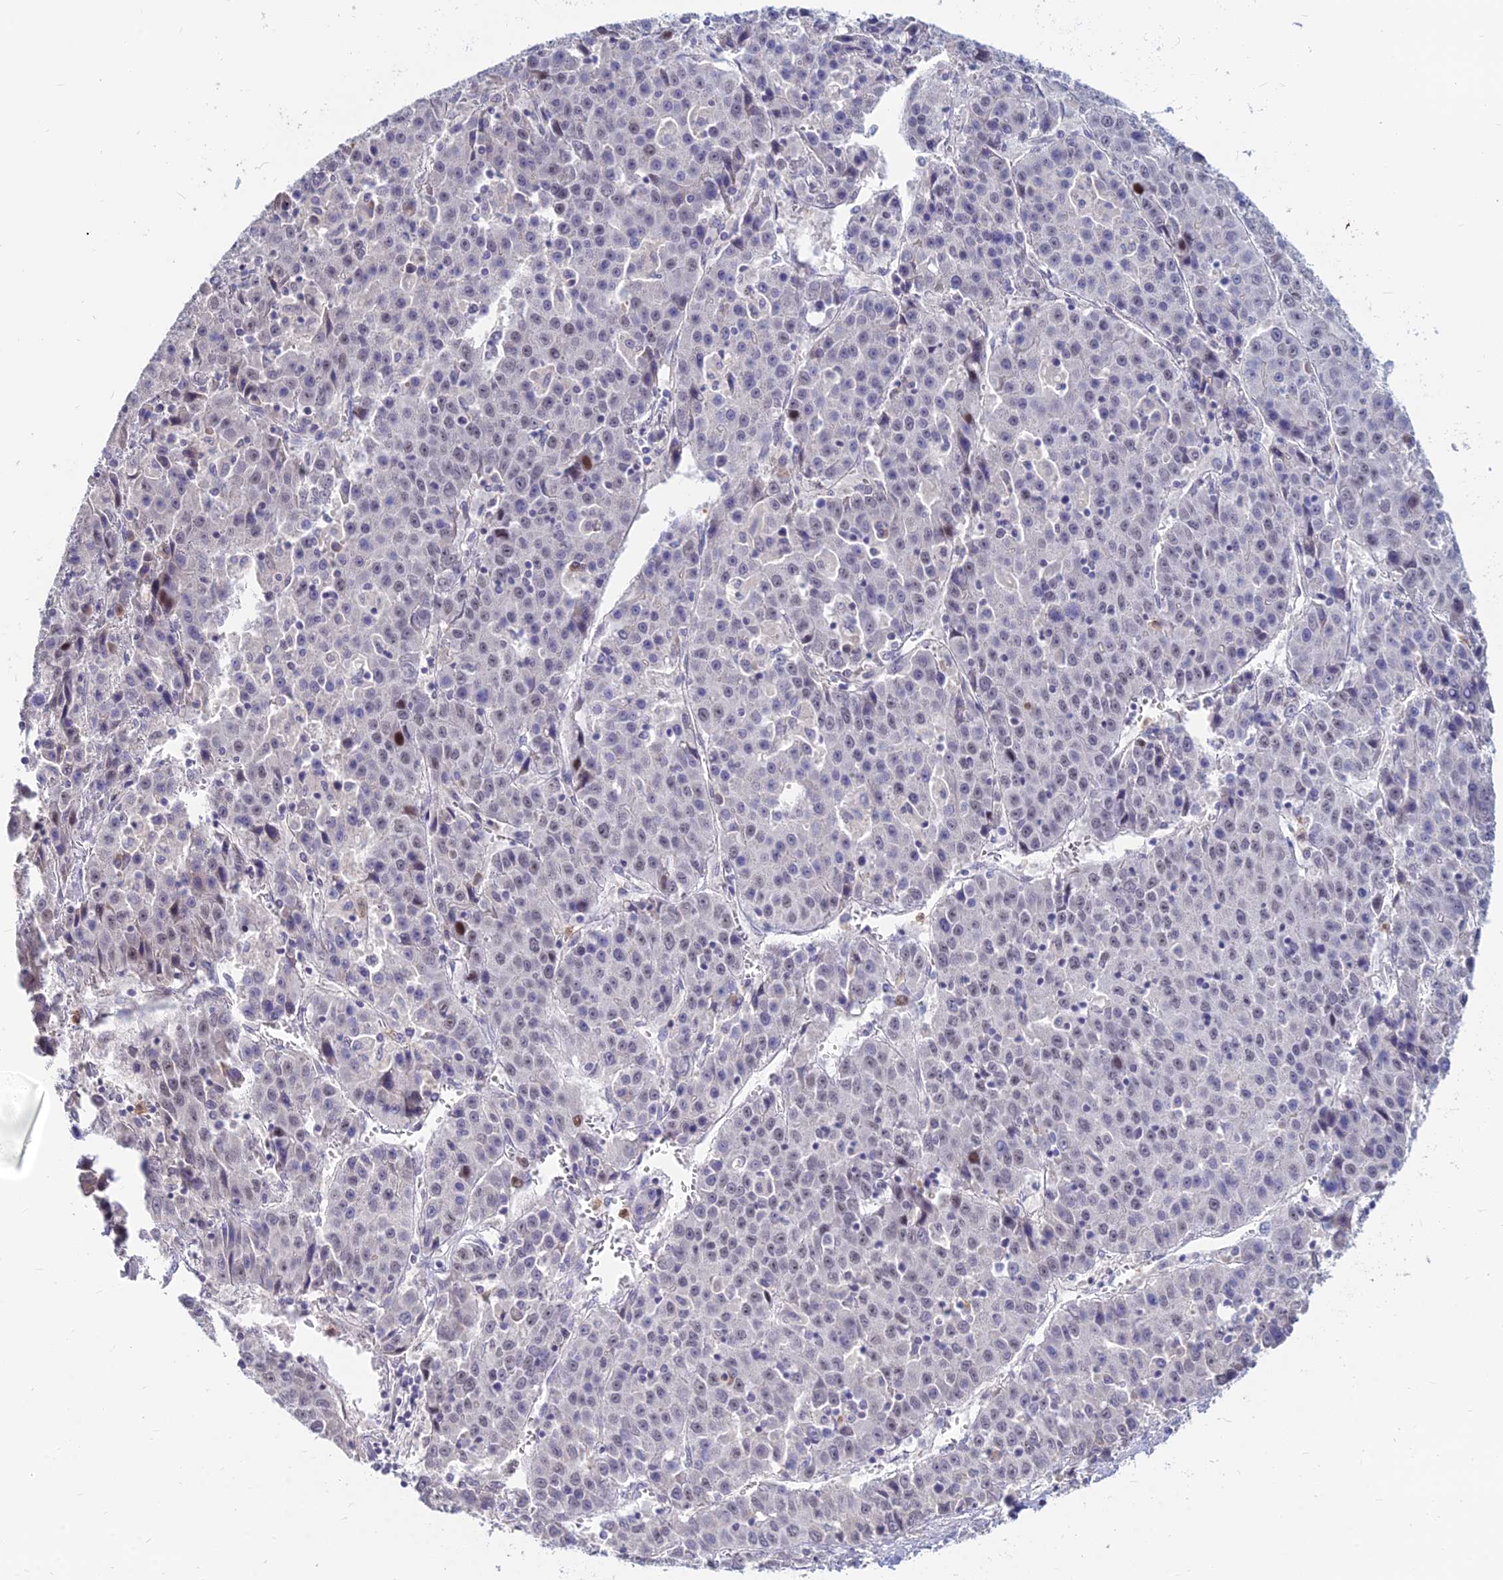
{"staining": {"intensity": "moderate", "quantity": "<25%", "location": "nuclear"}, "tissue": "liver cancer", "cell_type": "Tumor cells", "image_type": "cancer", "snomed": [{"axis": "morphology", "description": "Carcinoma, Hepatocellular, NOS"}, {"axis": "topography", "description": "Liver"}], "caption": "Liver hepatocellular carcinoma tissue displays moderate nuclear staining in approximately <25% of tumor cells", "gene": "GOLGA6D", "patient": {"sex": "female", "age": 53}}